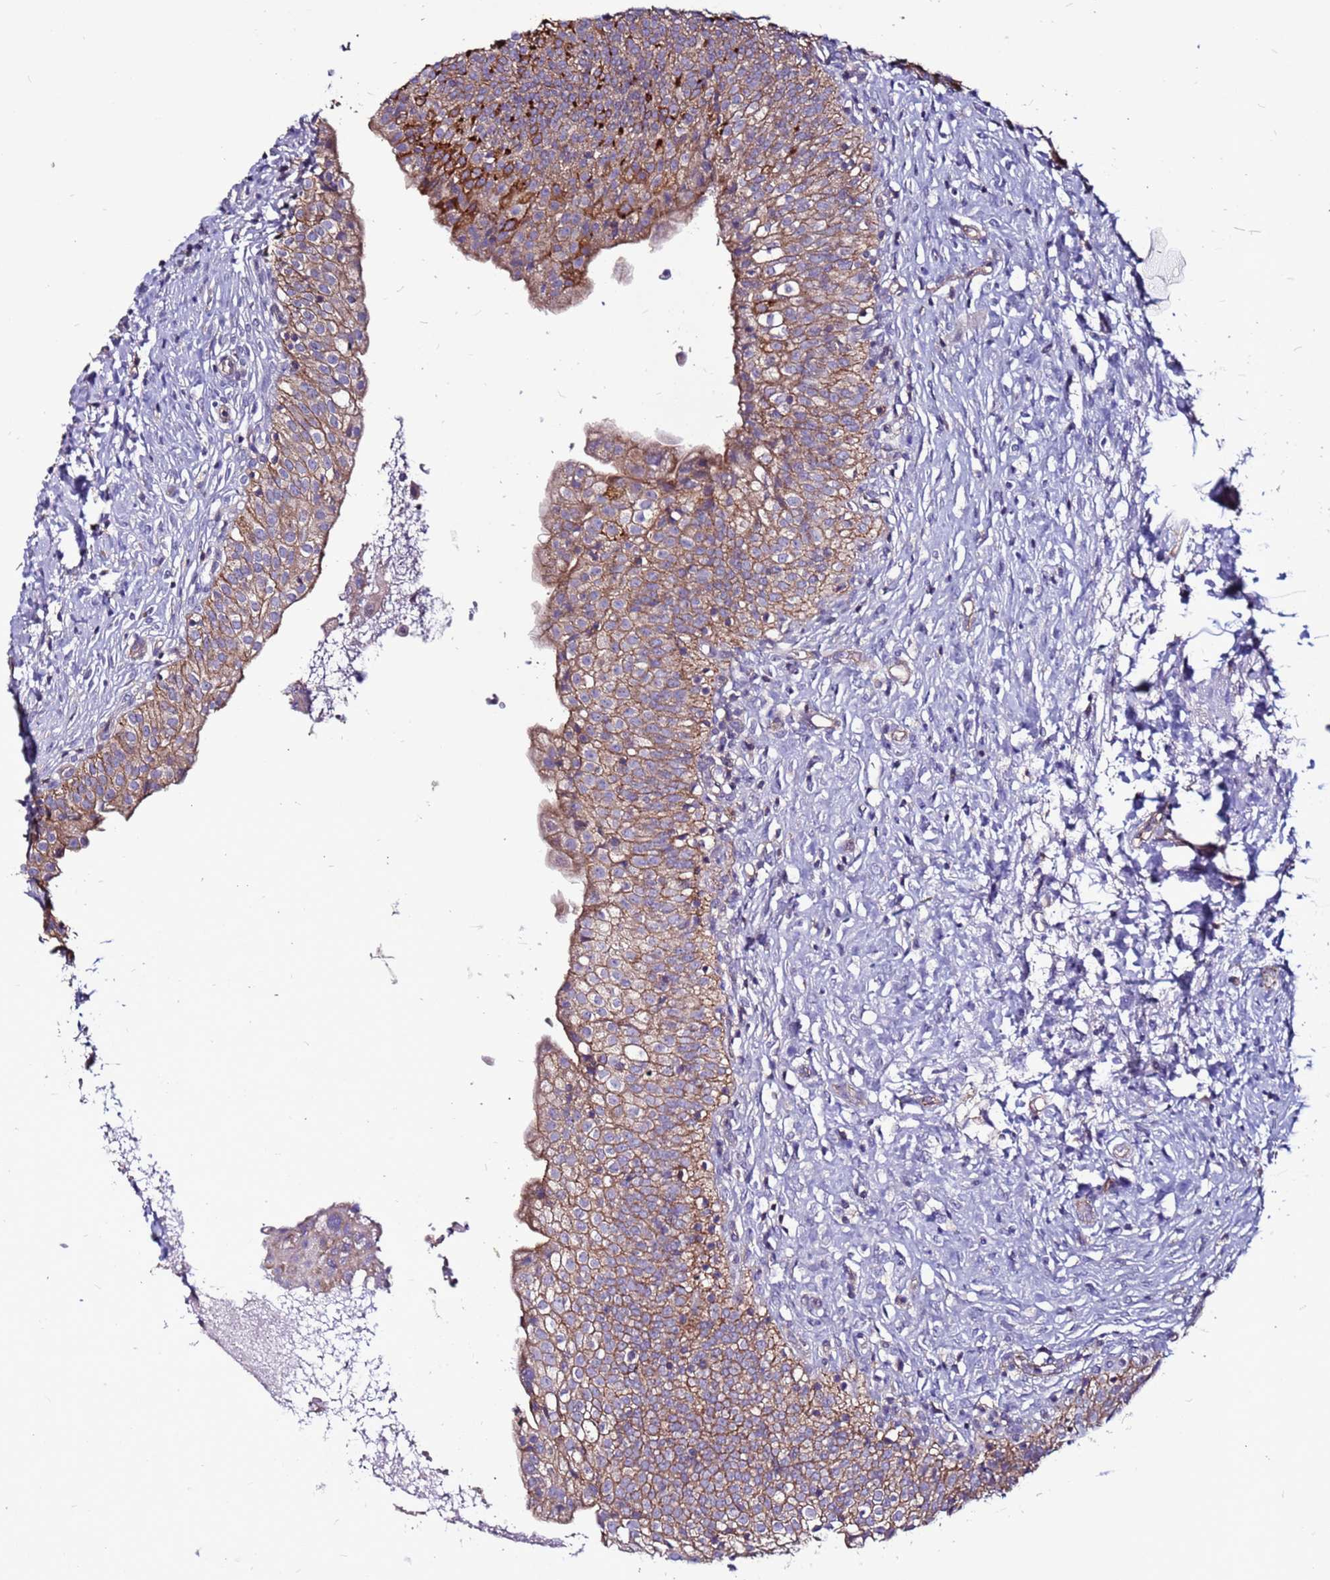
{"staining": {"intensity": "moderate", "quantity": ">75%", "location": "cytoplasmic/membranous"}, "tissue": "urinary bladder", "cell_type": "Urothelial cells", "image_type": "normal", "snomed": [{"axis": "morphology", "description": "Normal tissue, NOS"}, {"axis": "topography", "description": "Urinary bladder"}], "caption": "Benign urinary bladder reveals moderate cytoplasmic/membranous positivity in about >75% of urothelial cells, visualized by immunohistochemistry.", "gene": "NRN1L", "patient": {"sex": "male", "age": 55}}